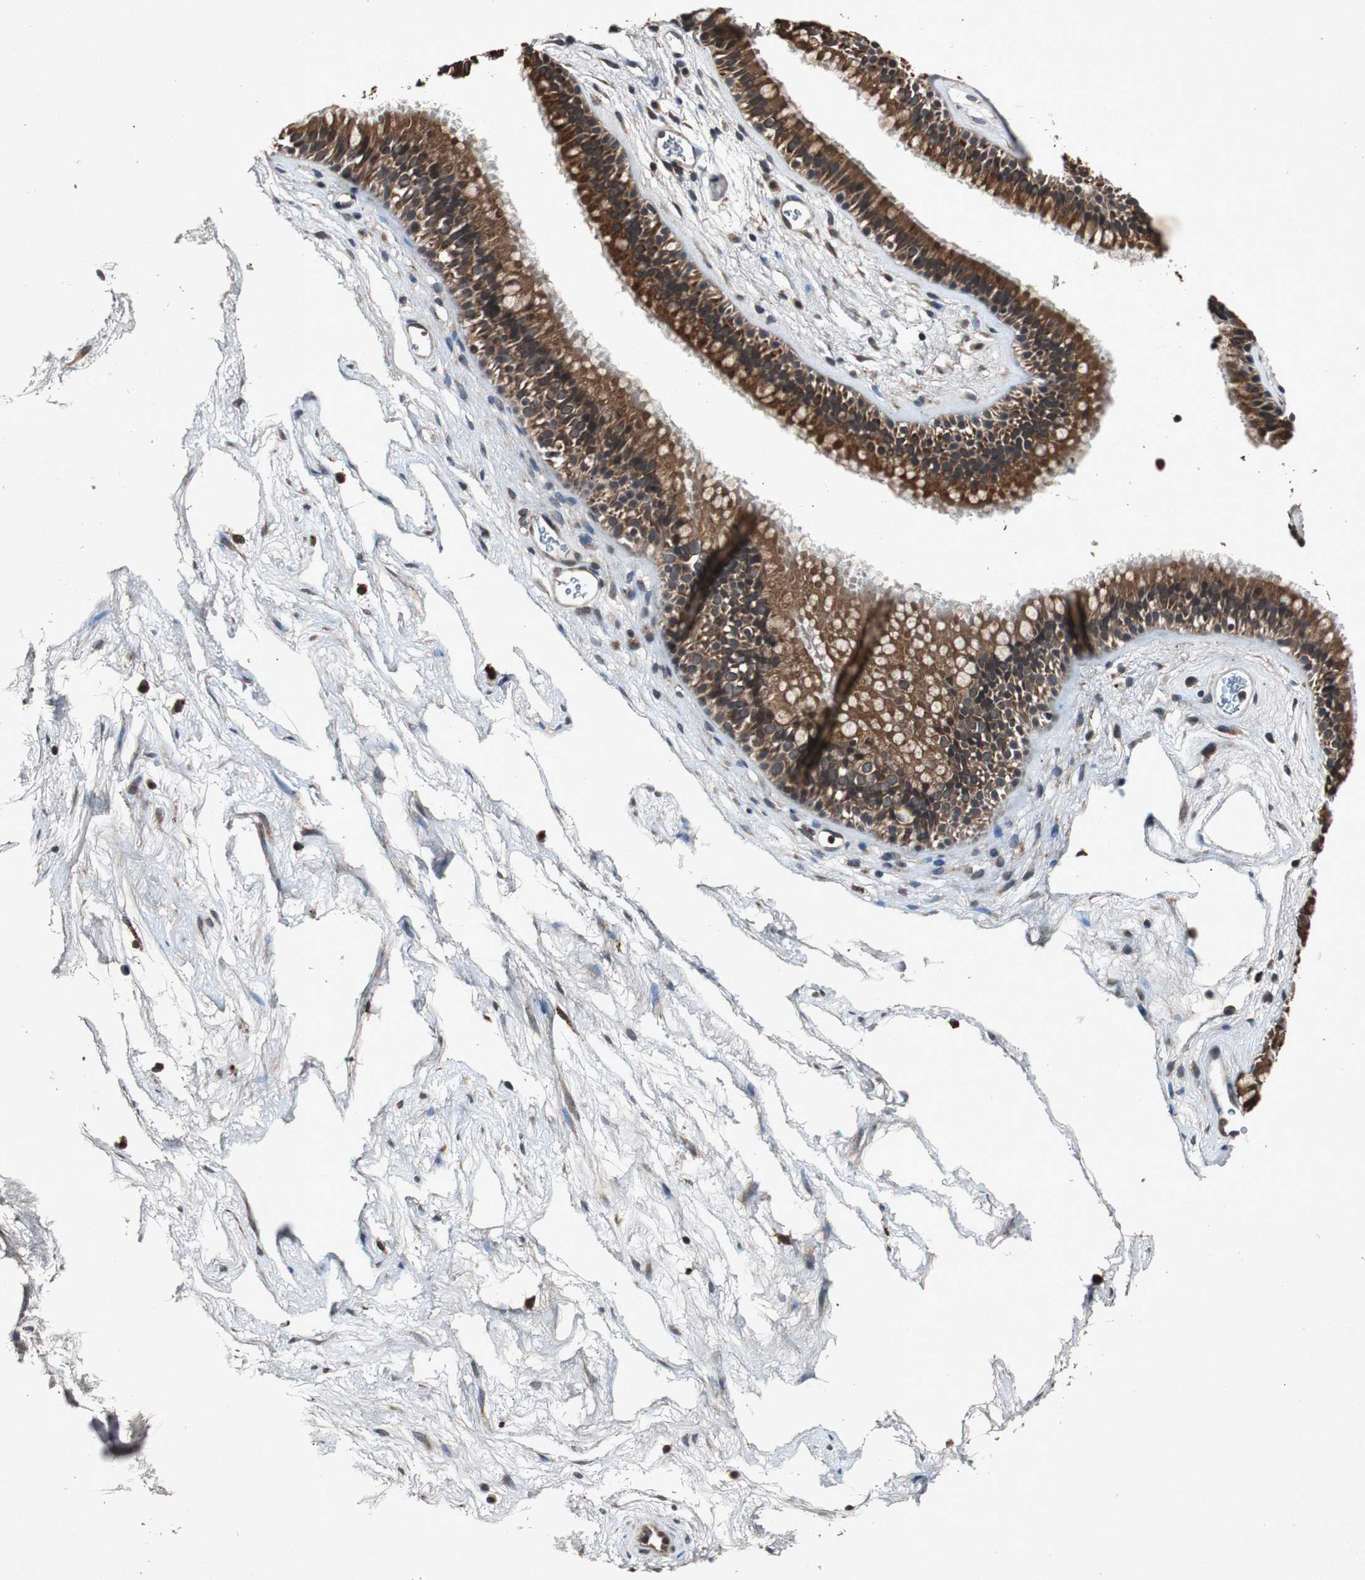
{"staining": {"intensity": "strong", "quantity": ">75%", "location": "cytoplasmic/membranous"}, "tissue": "nasopharynx", "cell_type": "Respiratory epithelial cells", "image_type": "normal", "snomed": [{"axis": "morphology", "description": "Normal tissue, NOS"}, {"axis": "morphology", "description": "Inflammation, NOS"}, {"axis": "topography", "description": "Nasopharynx"}], "caption": "This histopathology image shows immunohistochemistry (IHC) staining of normal human nasopharynx, with high strong cytoplasmic/membranous positivity in about >75% of respiratory epithelial cells.", "gene": "SLIT2", "patient": {"sex": "male", "age": 48}}